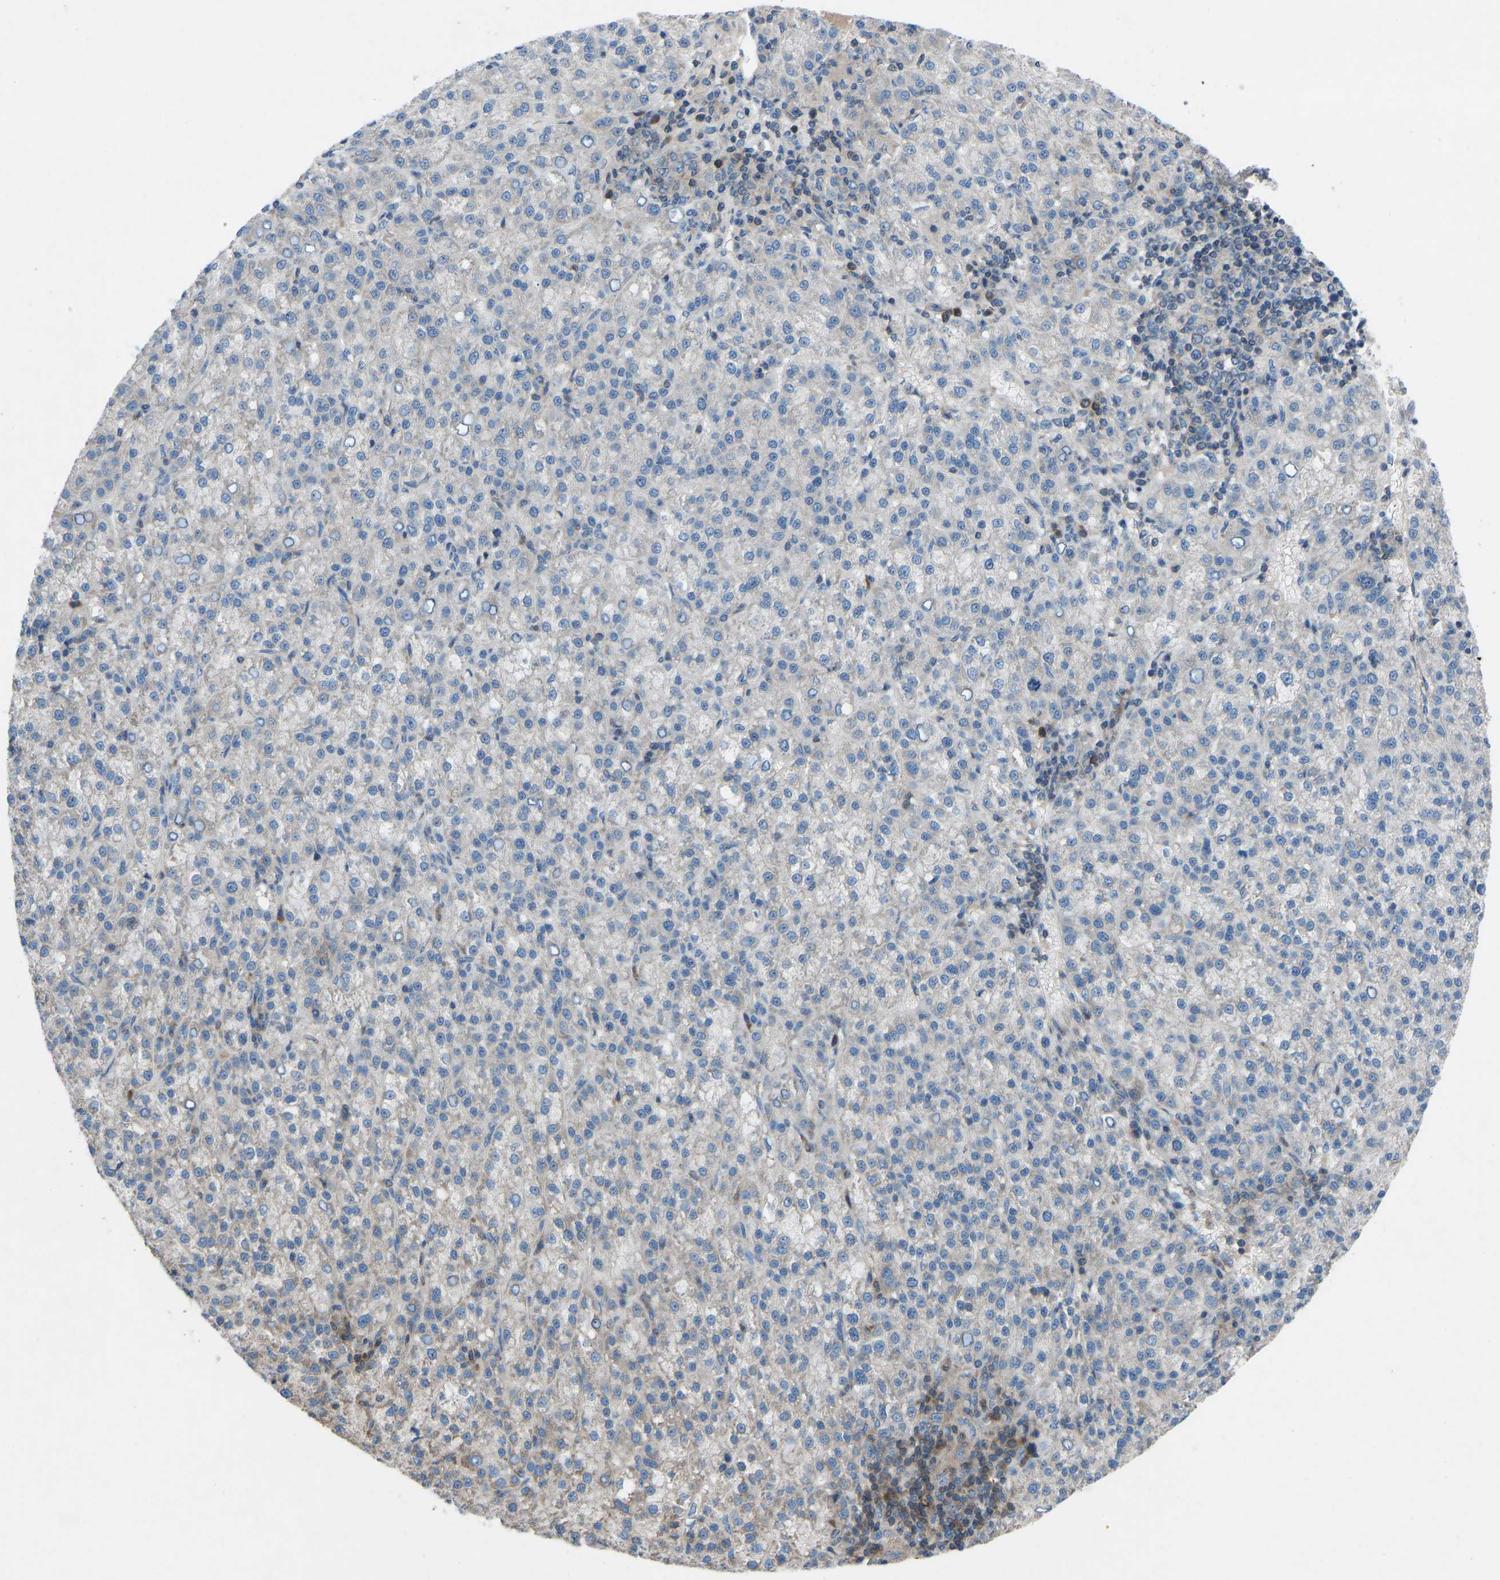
{"staining": {"intensity": "negative", "quantity": "none", "location": "none"}, "tissue": "liver cancer", "cell_type": "Tumor cells", "image_type": "cancer", "snomed": [{"axis": "morphology", "description": "Carcinoma, Hepatocellular, NOS"}, {"axis": "topography", "description": "Liver"}], "caption": "Protein analysis of liver cancer shows no significant expression in tumor cells.", "gene": "GRK6", "patient": {"sex": "female", "age": 58}}